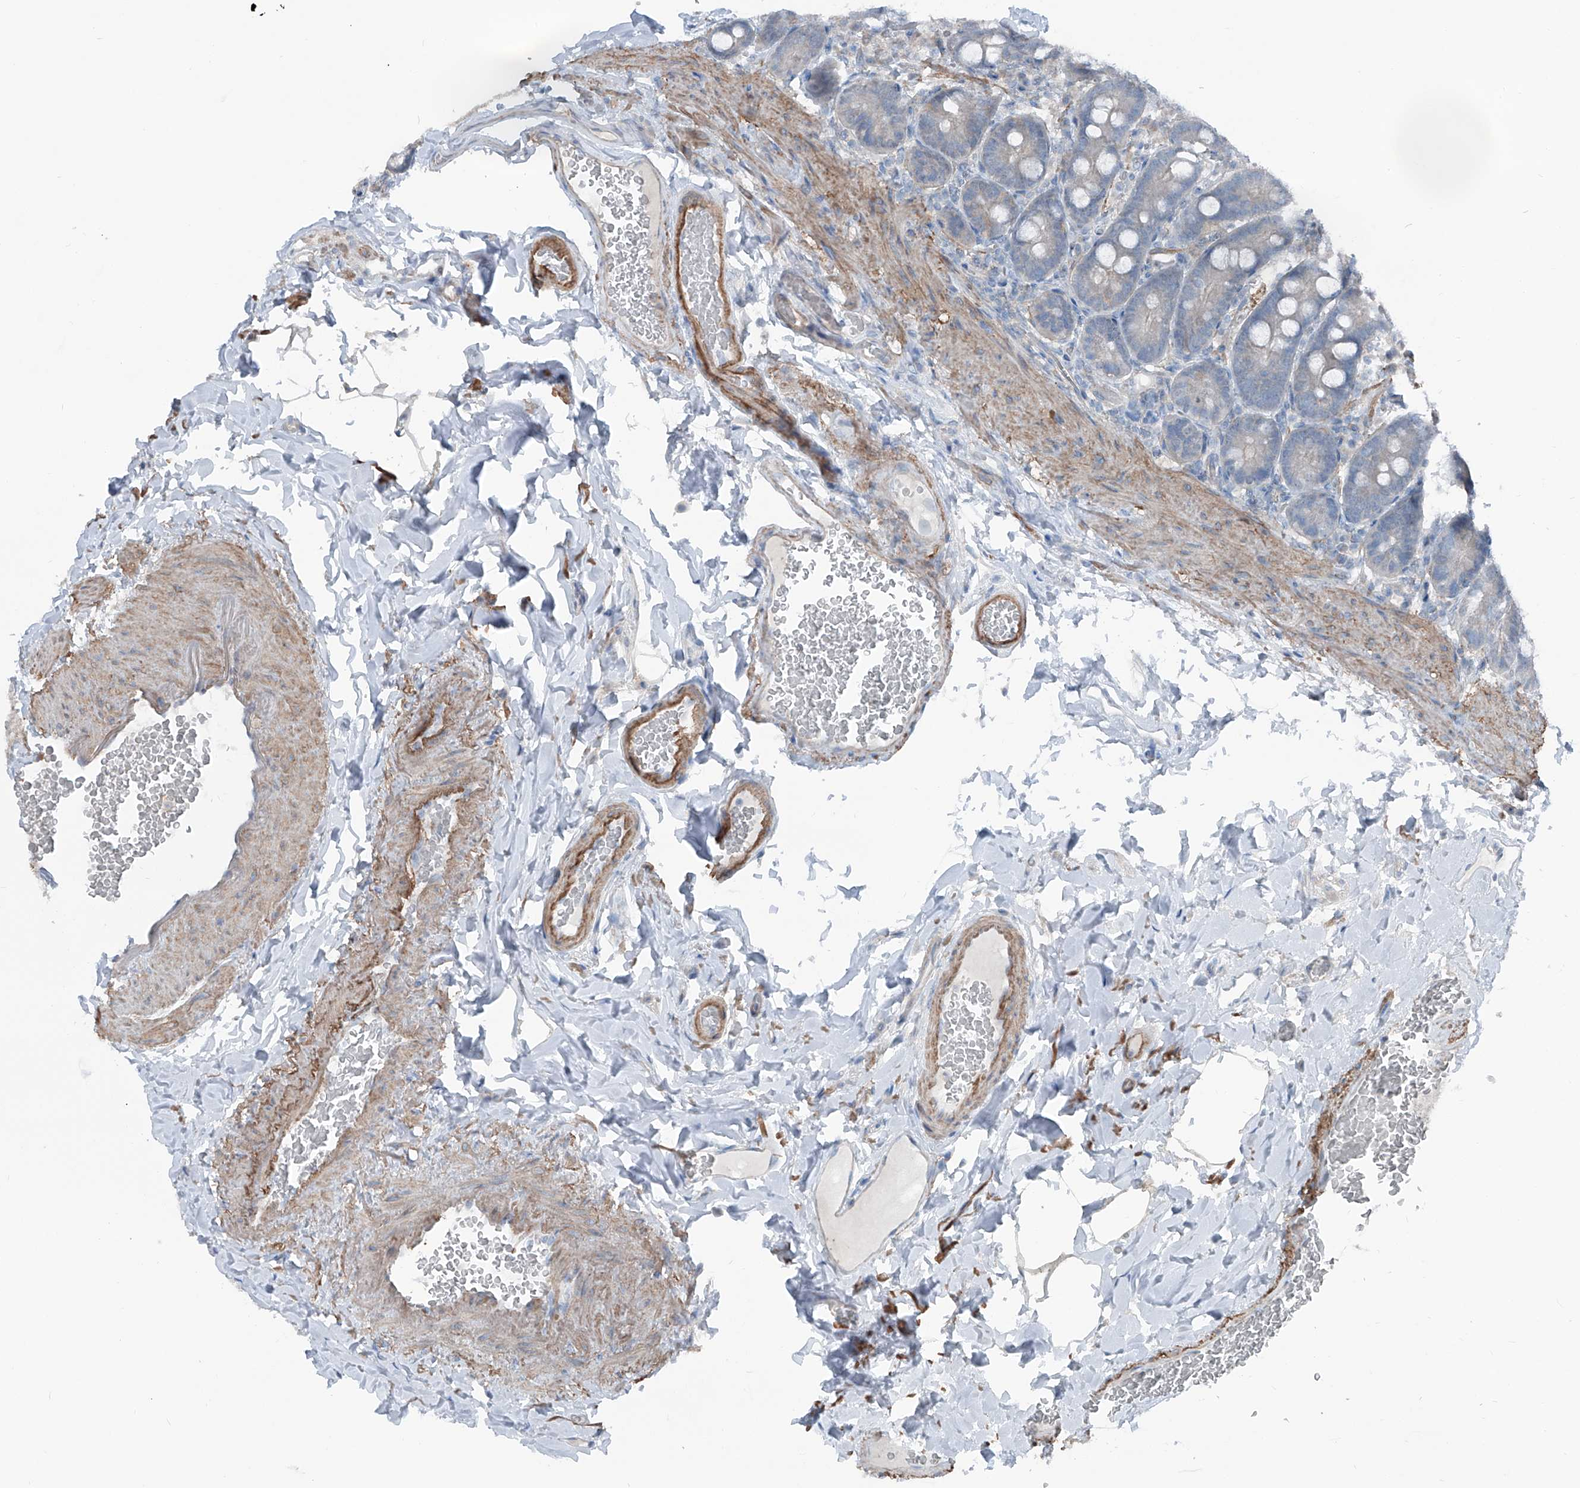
{"staining": {"intensity": "negative", "quantity": "none", "location": "none"}, "tissue": "duodenum", "cell_type": "Glandular cells", "image_type": "normal", "snomed": [{"axis": "morphology", "description": "Normal tissue, NOS"}, {"axis": "topography", "description": "Duodenum"}], "caption": "Immunohistochemistry (IHC) of normal duodenum displays no staining in glandular cells.", "gene": "HSPB11", "patient": {"sex": "female", "age": 62}}